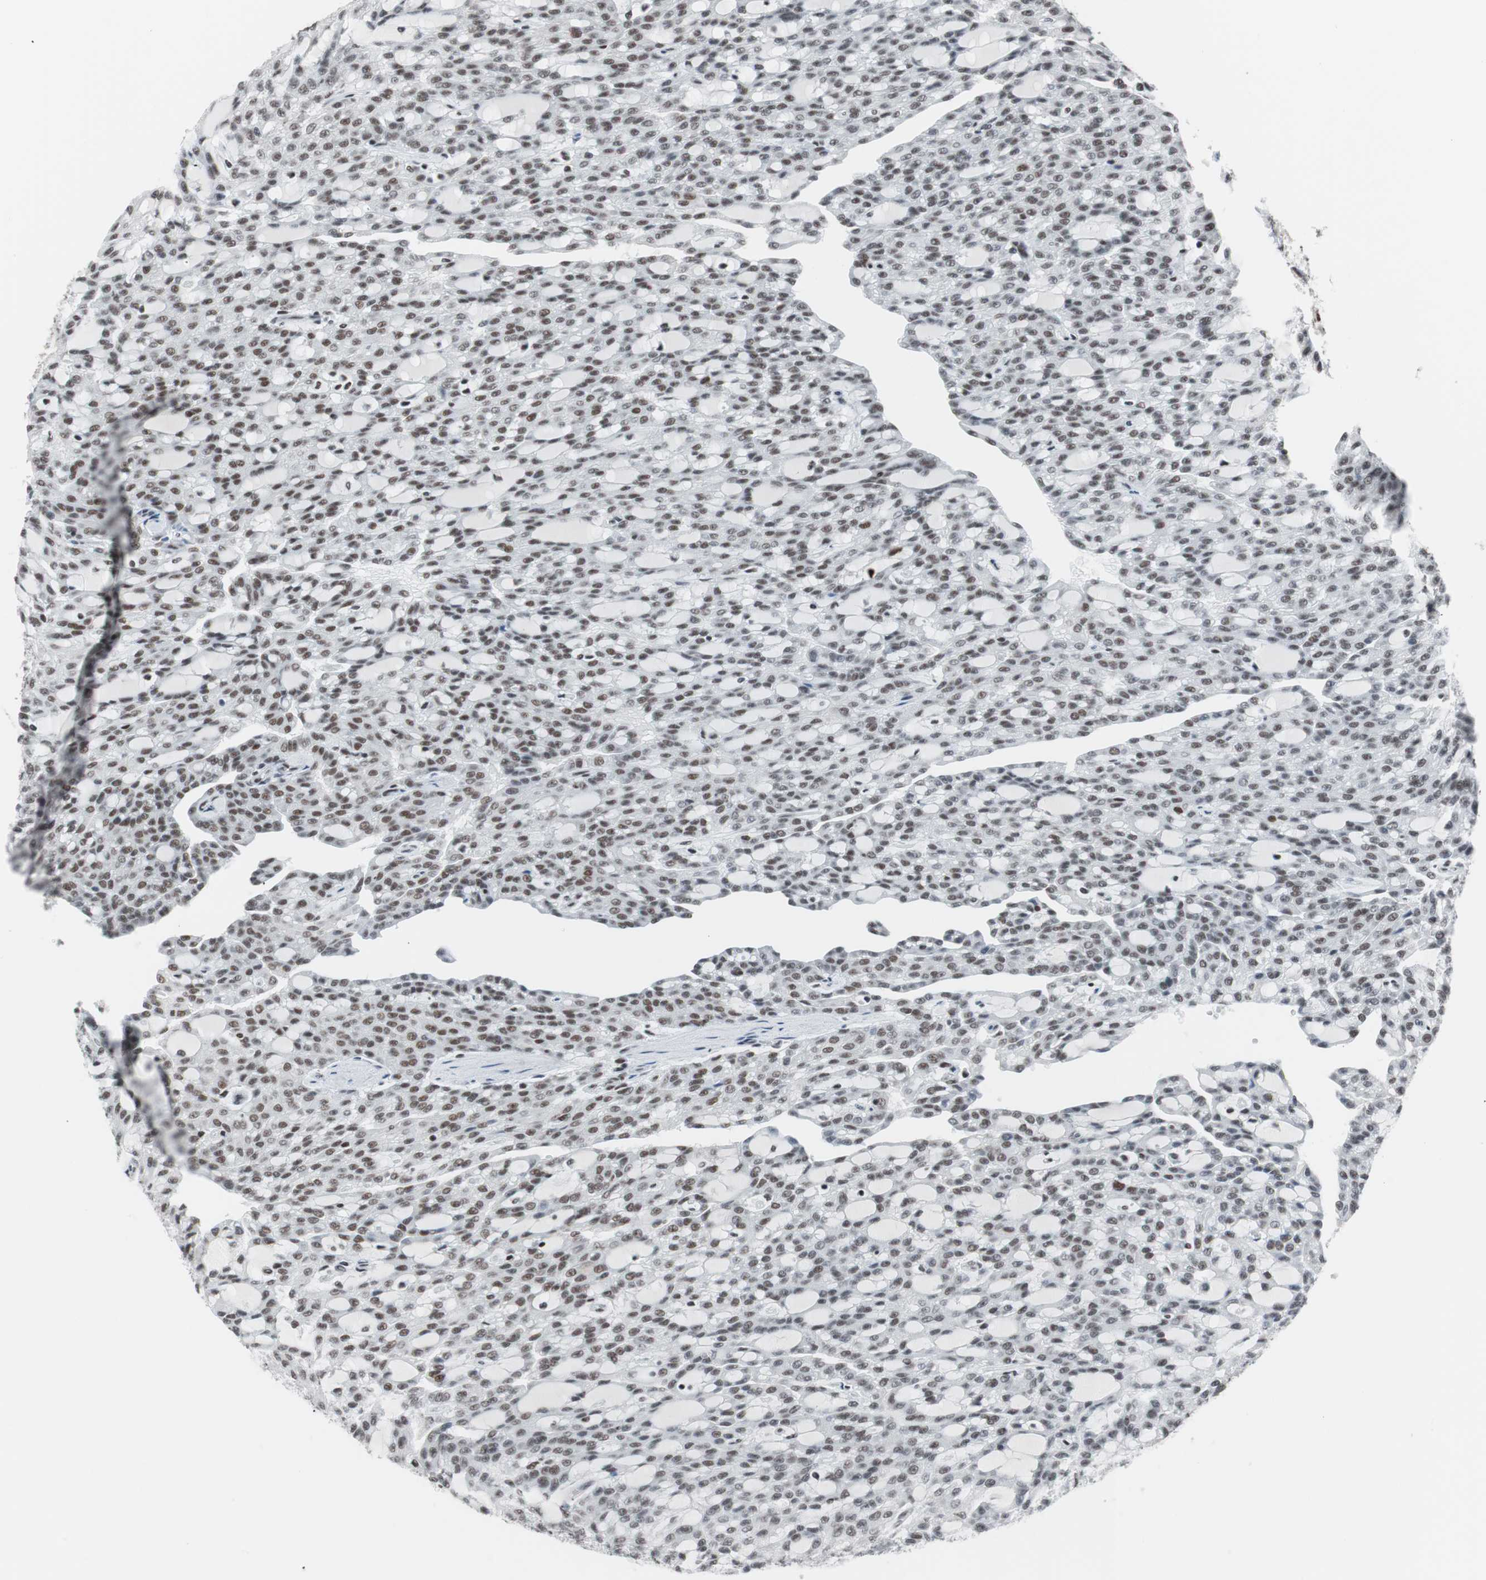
{"staining": {"intensity": "weak", "quantity": "25%-75%", "location": "nuclear"}, "tissue": "renal cancer", "cell_type": "Tumor cells", "image_type": "cancer", "snomed": [{"axis": "morphology", "description": "Adenocarcinoma, NOS"}, {"axis": "topography", "description": "Kidney"}], "caption": "Immunohistochemical staining of human renal cancer (adenocarcinoma) reveals weak nuclear protein expression in about 25%-75% of tumor cells.", "gene": "ARID1A", "patient": {"sex": "male", "age": 63}}